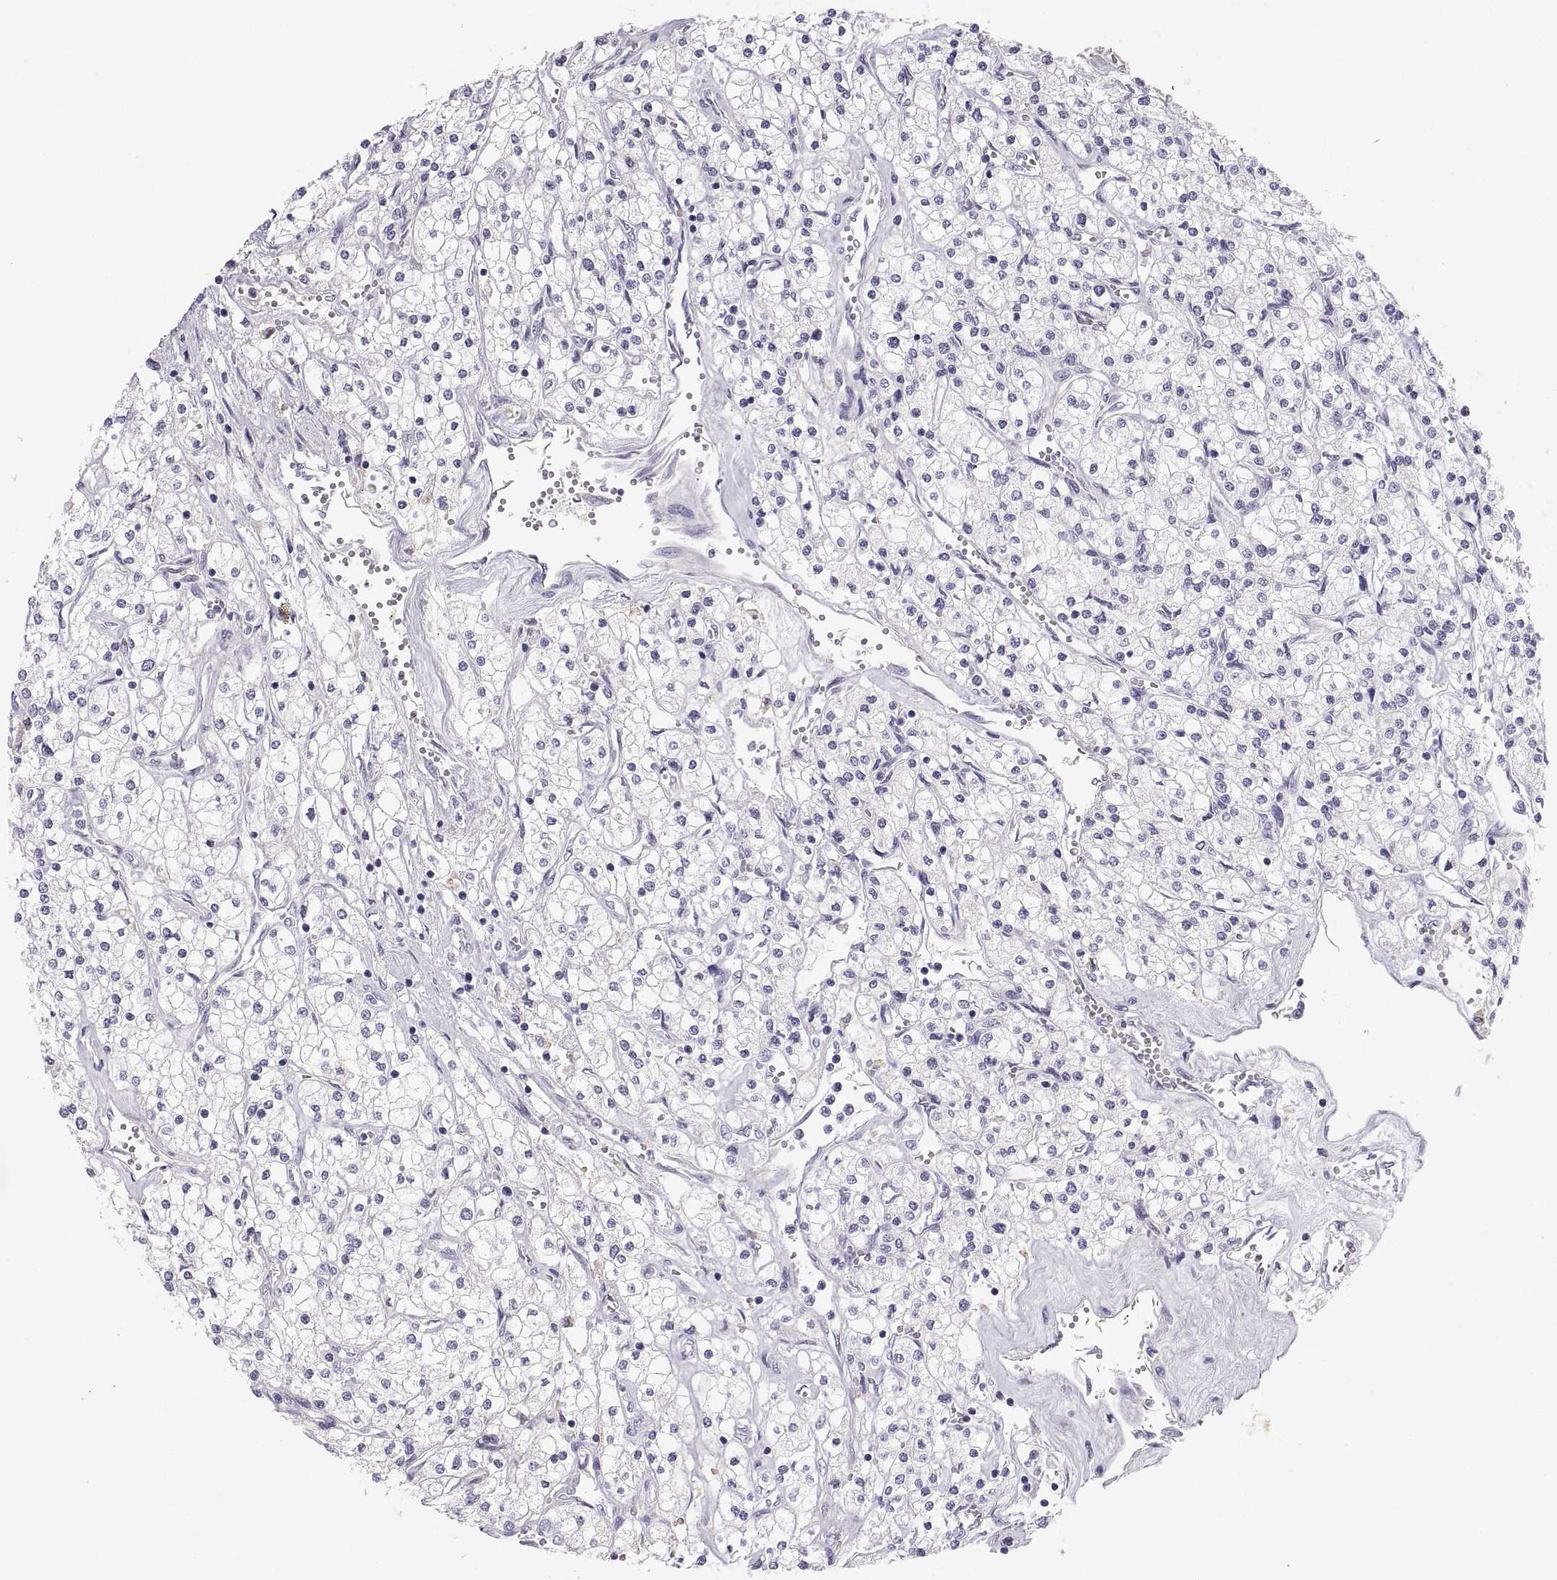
{"staining": {"intensity": "negative", "quantity": "none", "location": "none"}, "tissue": "renal cancer", "cell_type": "Tumor cells", "image_type": "cancer", "snomed": [{"axis": "morphology", "description": "Adenocarcinoma, NOS"}, {"axis": "topography", "description": "Kidney"}], "caption": "Micrograph shows no significant protein staining in tumor cells of renal adenocarcinoma.", "gene": "MAGEB2", "patient": {"sex": "male", "age": 80}}